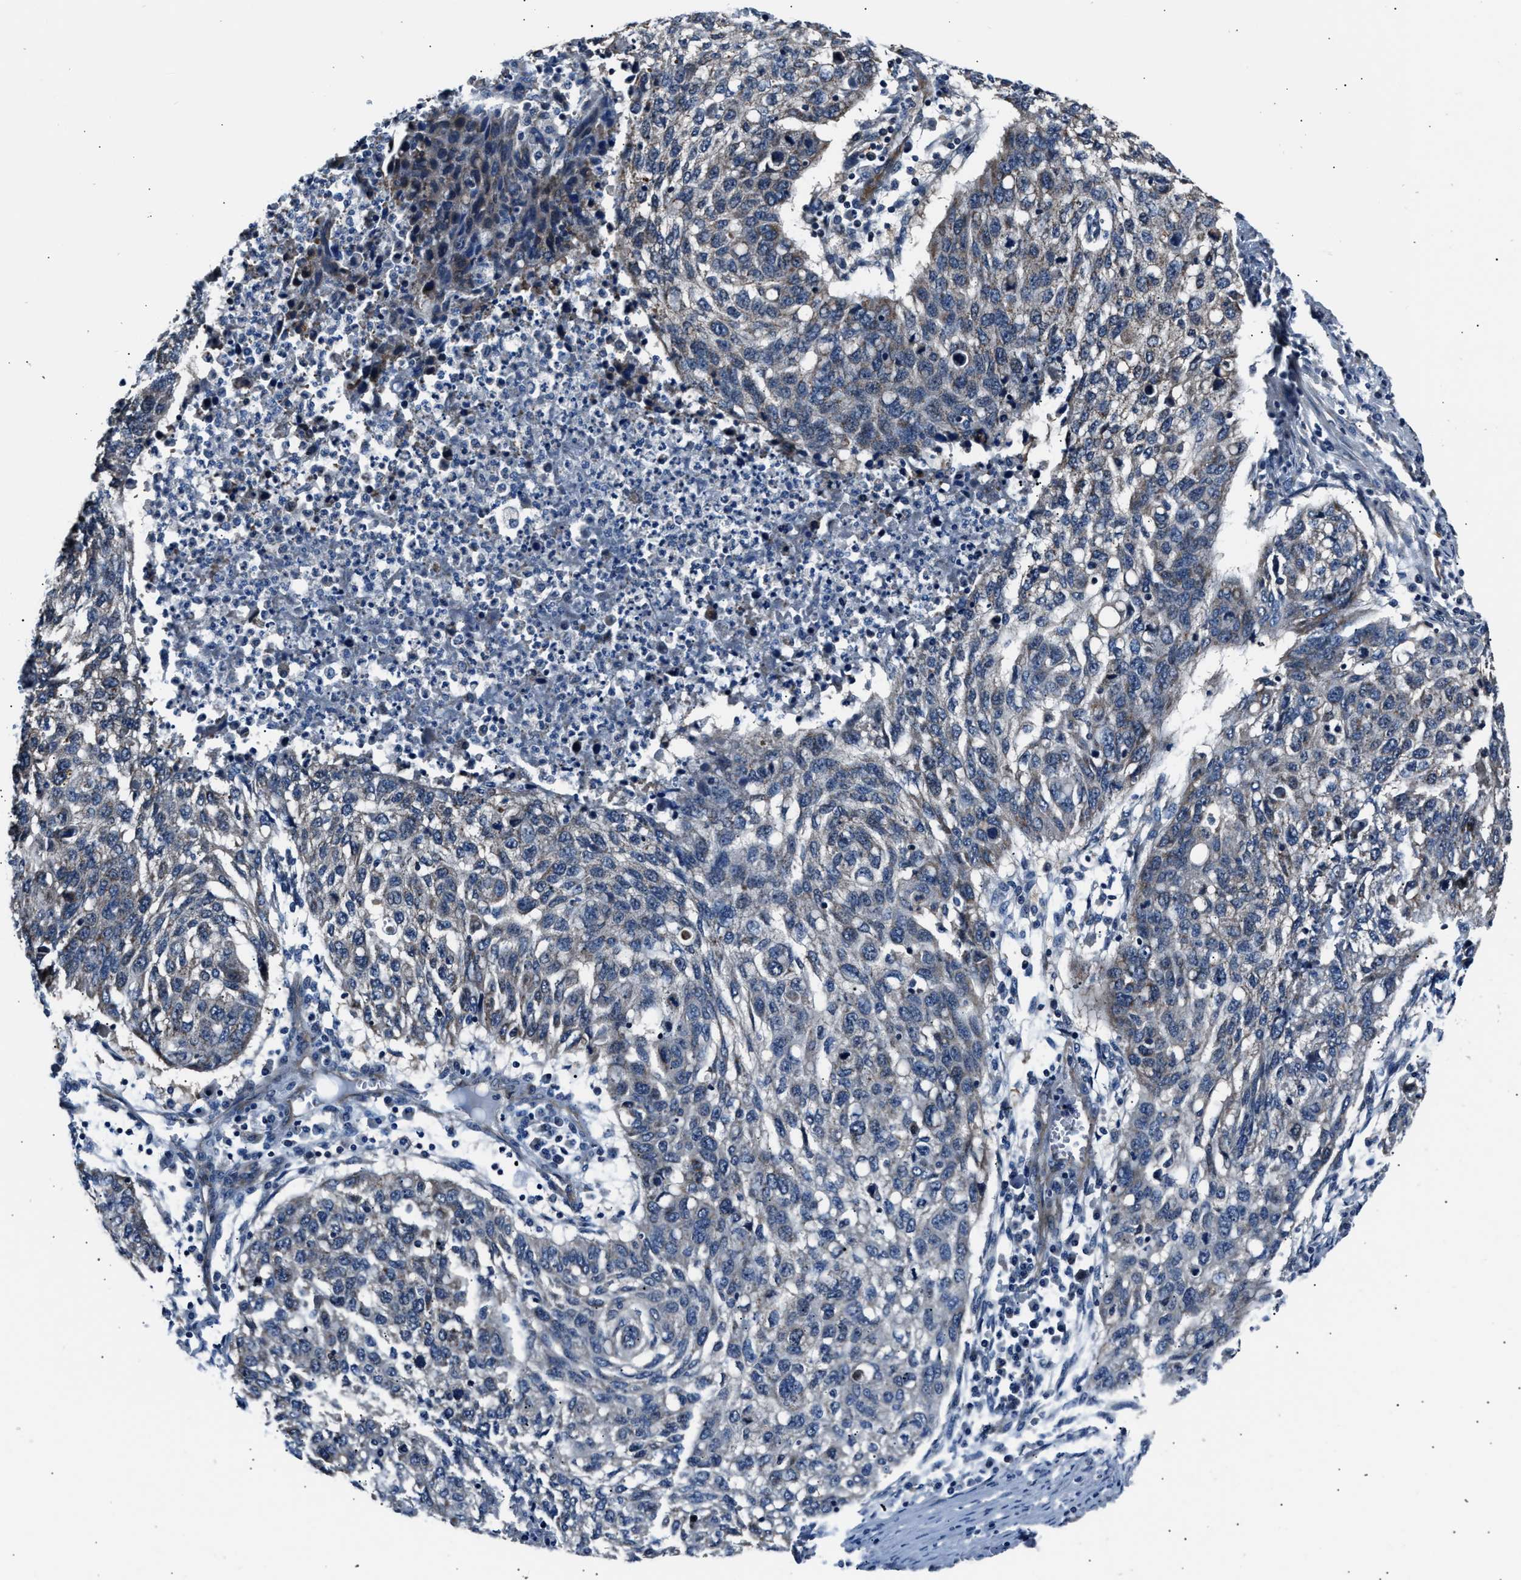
{"staining": {"intensity": "weak", "quantity": "<25%", "location": "cytoplasmic/membranous"}, "tissue": "lung cancer", "cell_type": "Tumor cells", "image_type": "cancer", "snomed": [{"axis": "morphology", "description": "Squamous cell carcinoma, NOS"}, {"axis": "topography", "description": "Lung"}], "caption": "A high-resolution micrograph shows IHC staining of squamous cell carcinoma (lung), which exhibits no significant expression in tumor cells.", "gene": "GGCT", "patient": {"sex": "female", "age": 63}}